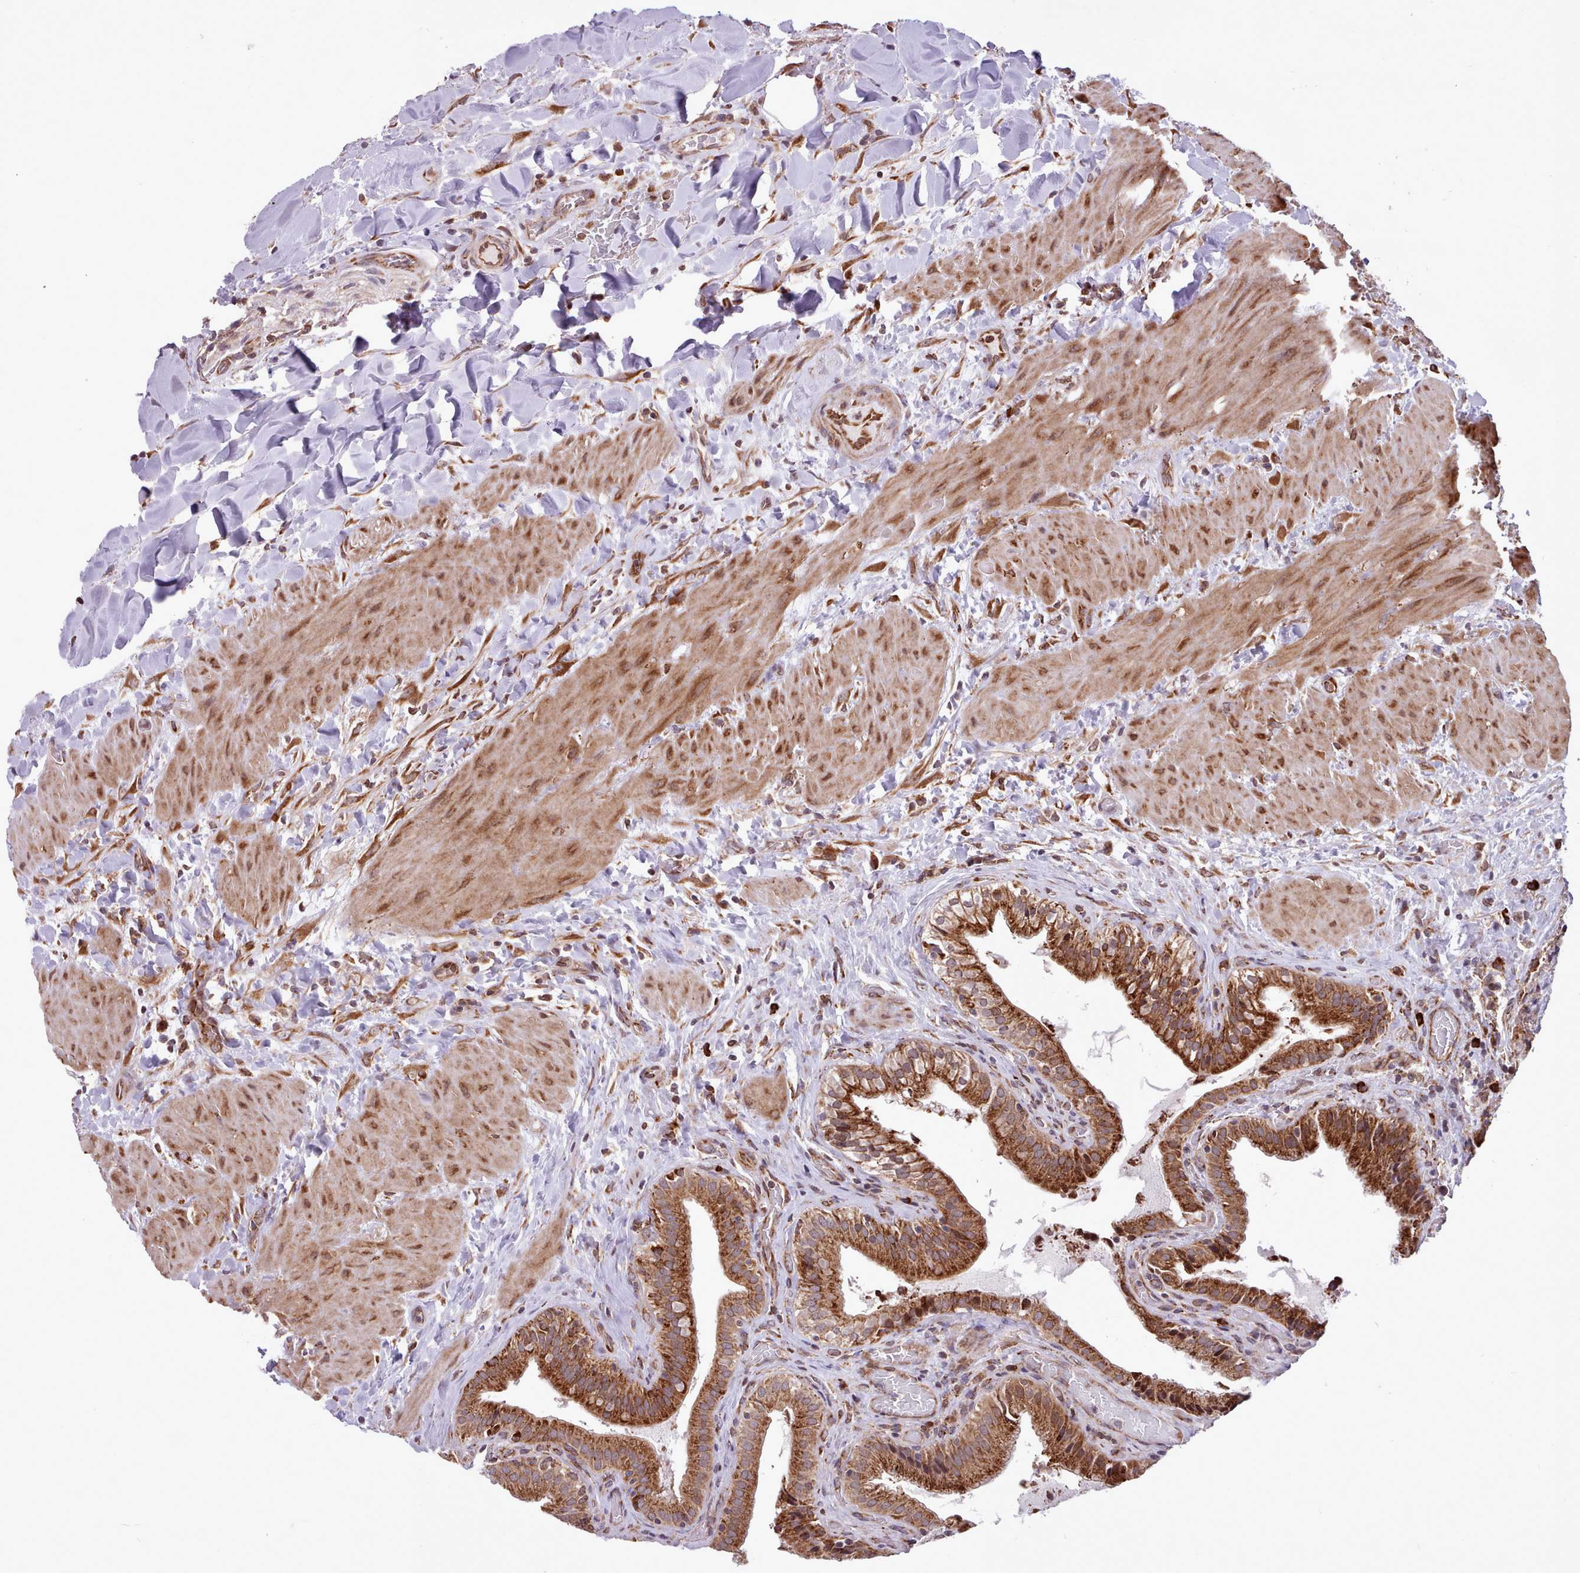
{"staining": {"intensity": "strong", "quantity": ">75%", "location": "cytoplasmic/membranous"}, "tissue": "gallbladder", "cell_type": "Glandular cells", "image_type": "normal", "snomed": [{"axis": "morphology", "description": "Normal tissue, NOS"}, {"axis": "topography", "description": "Gallbladder"}], "caption": "IHC (DAB (3,3'-diaminobenzidine)) staining of benign gallbladder exhibits strong cytoplasmic/membranous protein staining in about >75% of glandular cells.", "gene": "TTLL3", "patient": {"sex": "male", "age": 24}}